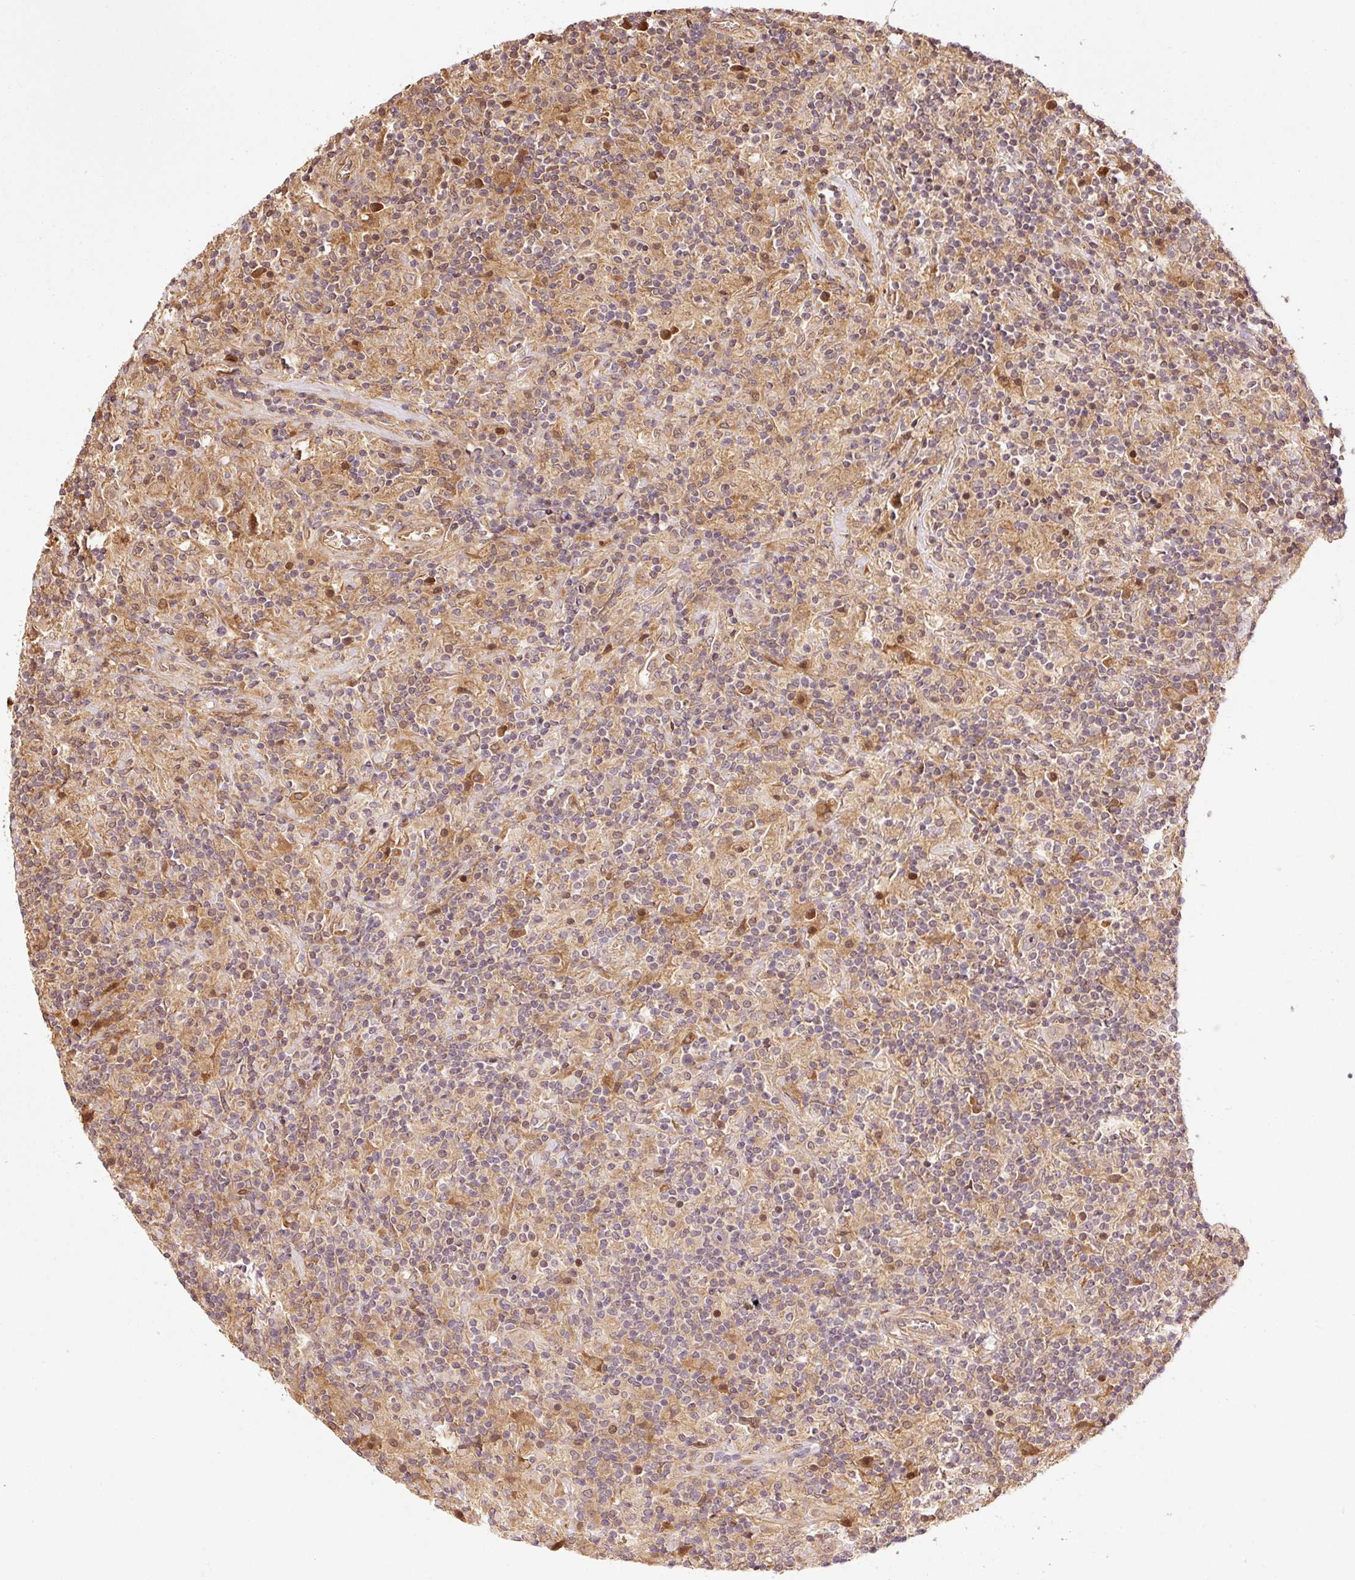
{"staining": {"intensity": "moderate", "quantity": ">75%", "location": "cytoplasmic/membranous"}, "tissue": "lymphoma", "cell_type": "Tumor cells", "image_type": "cancer", "snomed": [{"axis": "morphology", "description": "Hodgkin's disease, NOS"}, {"axis": "topography", "description": "Lymph node"}], "caption": "IHC micrograph of Hodgkin's disease stained for a protein (brown), which displays medium levels of moderate cytoplasmic/membranous positivity in approximately >75% of tumor cells.", "gene": "OXER1", "patient": {"sex": "male", "age": 70}}